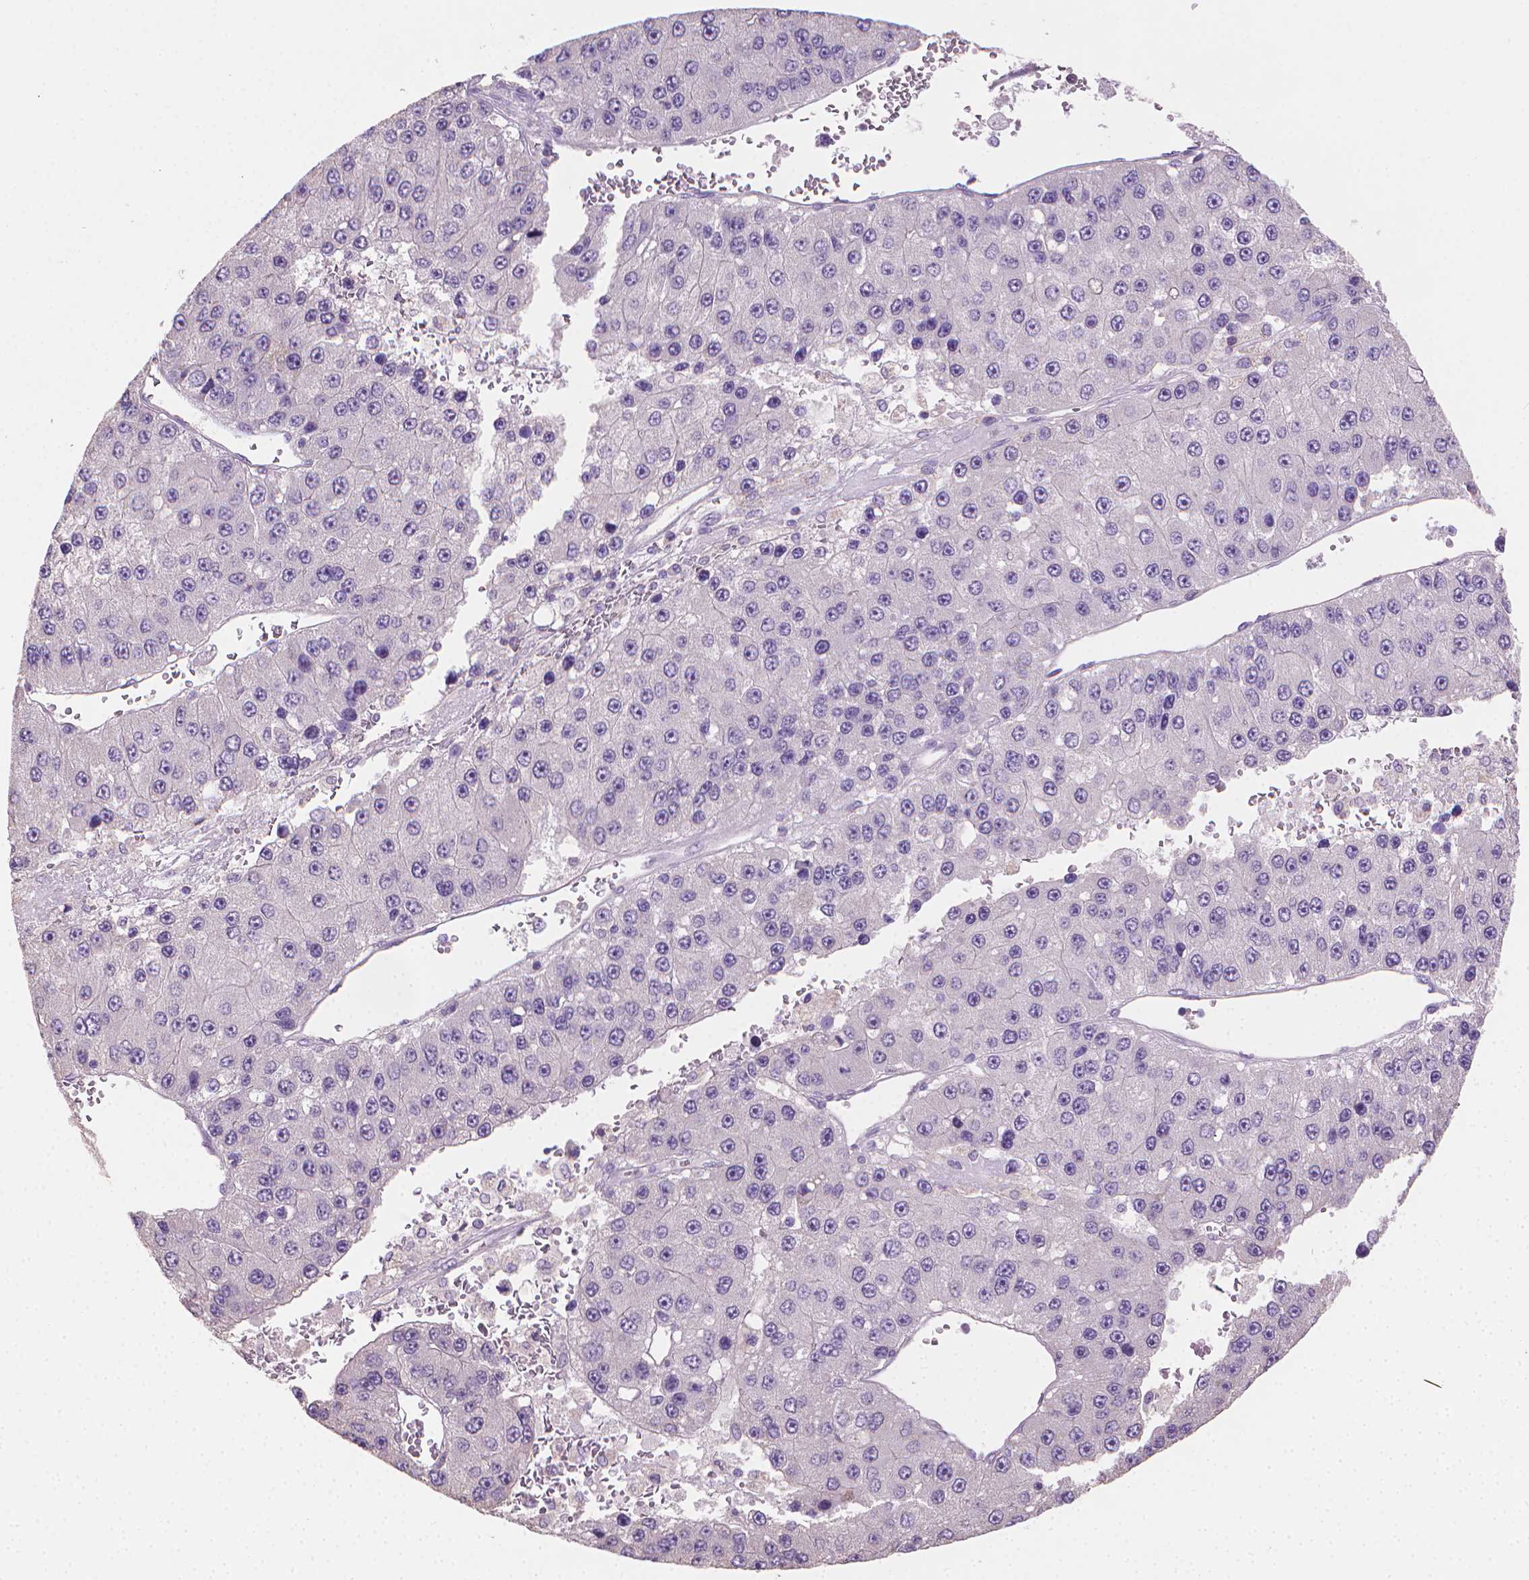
{"staining": {"intensity": "negative", "quantity": "none", "location": "none"}, "tissue": "liver cancer", "cell_type": "Tumor cells", "image_type": "cancer", "snomed": [{"axis": "morphology", "description": "Carcinoma, Hepatocellular, NOS"}, {"axis": "topography", "description": "Liver"}], "caption": "Micrograph shows no protein staining in tumor cells of liver cancer tissue.", "gene": "CATIP", "patient": {"sex": "female", "age": 73}}